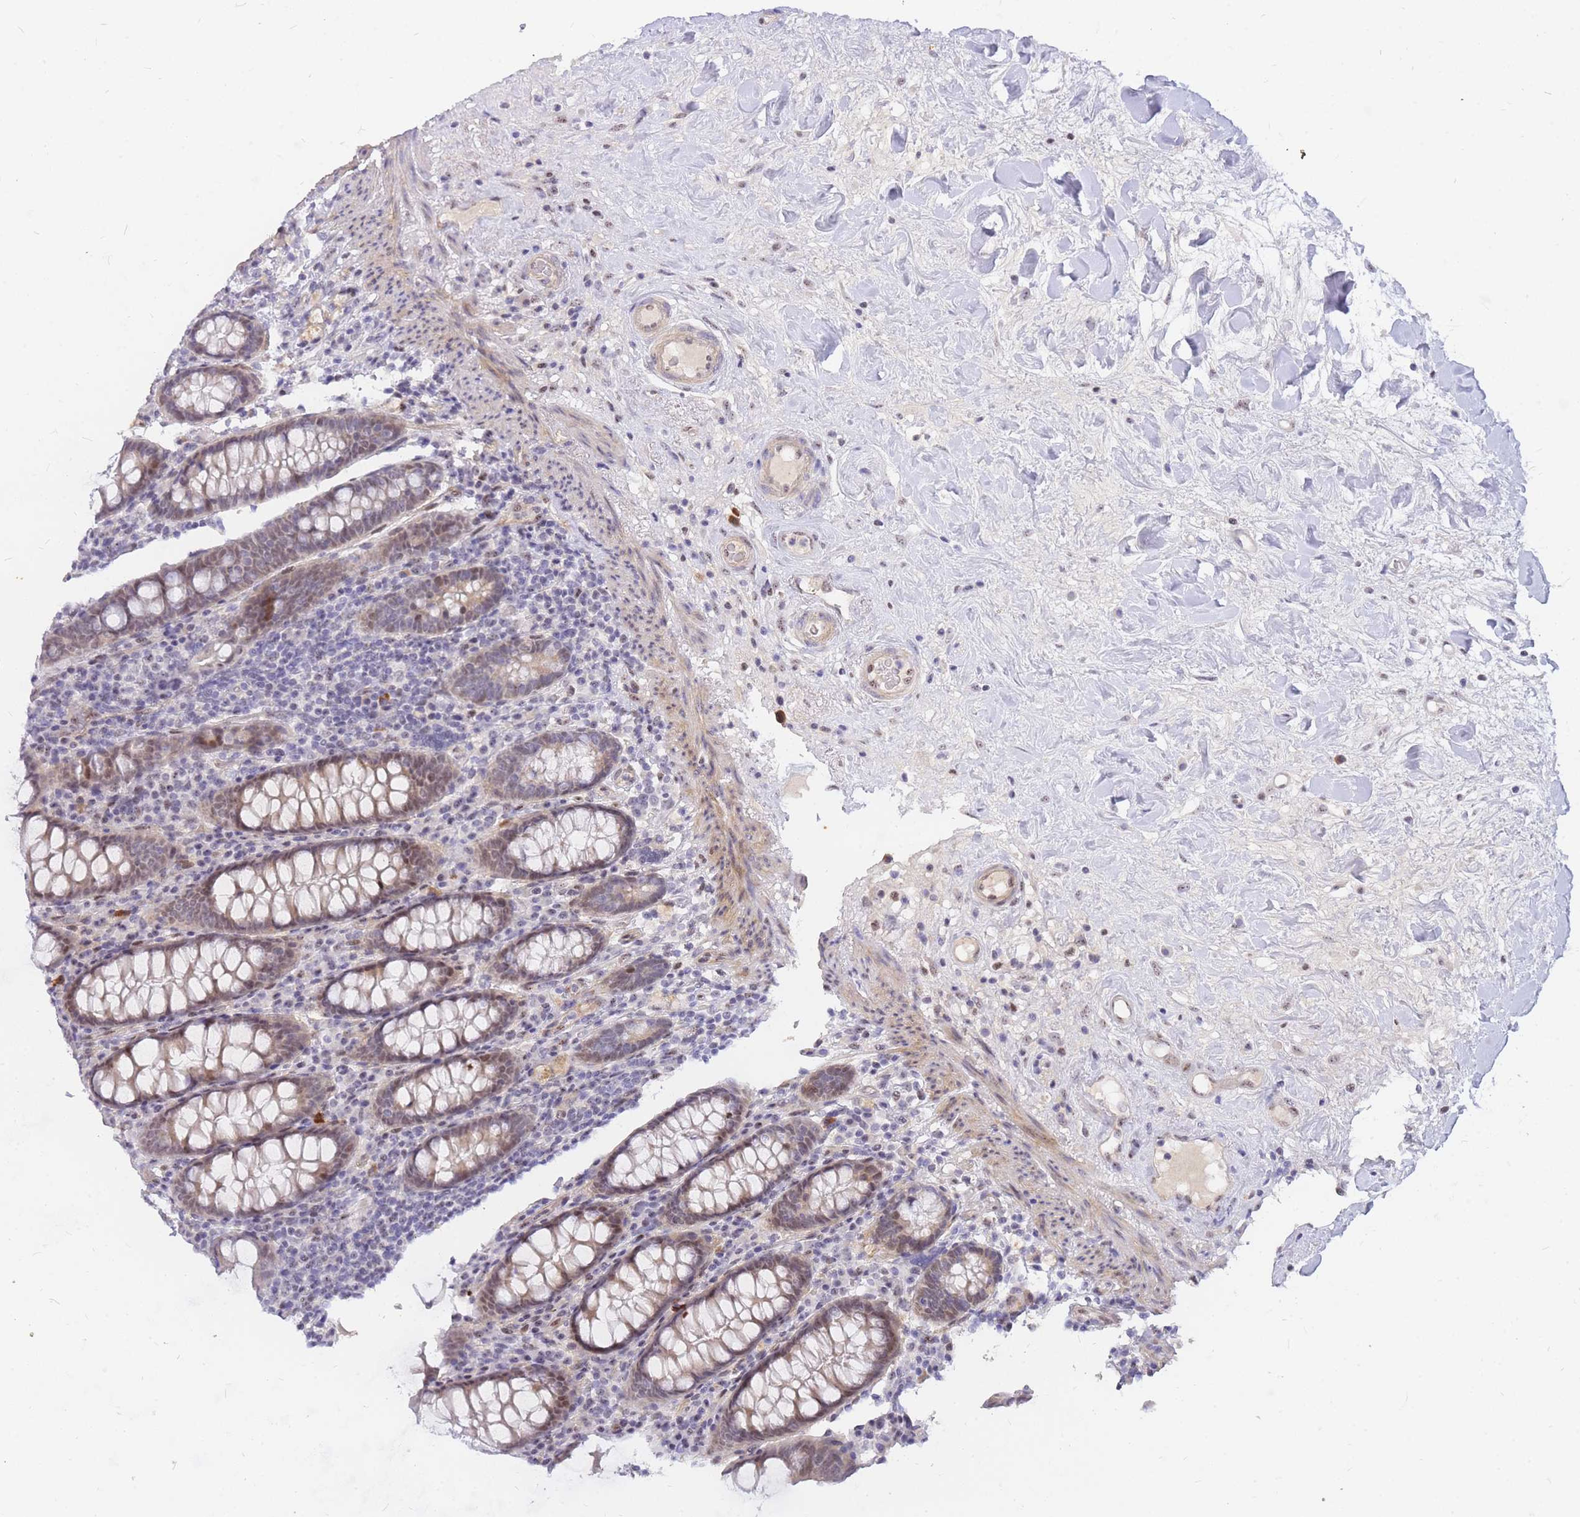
{"staining": {"intensity": "moderate", "quantity": ">75%", "location": "nuclear"}, "tissue": "colon", "cell_type": "Endothelial cells", "image_type": "normal", "snomed": [{"axis": "morphology", "description": "Normal tissue, NOS"}, {"axis": "topography", "description": "Colon"}], "caption": "Brown immunohistochemical staining in benign colon shows moderate nuclear staining in about >75% of endothelial cells.", "gene": "TLE2", "patient": {"sex": "female", "age": 79}}